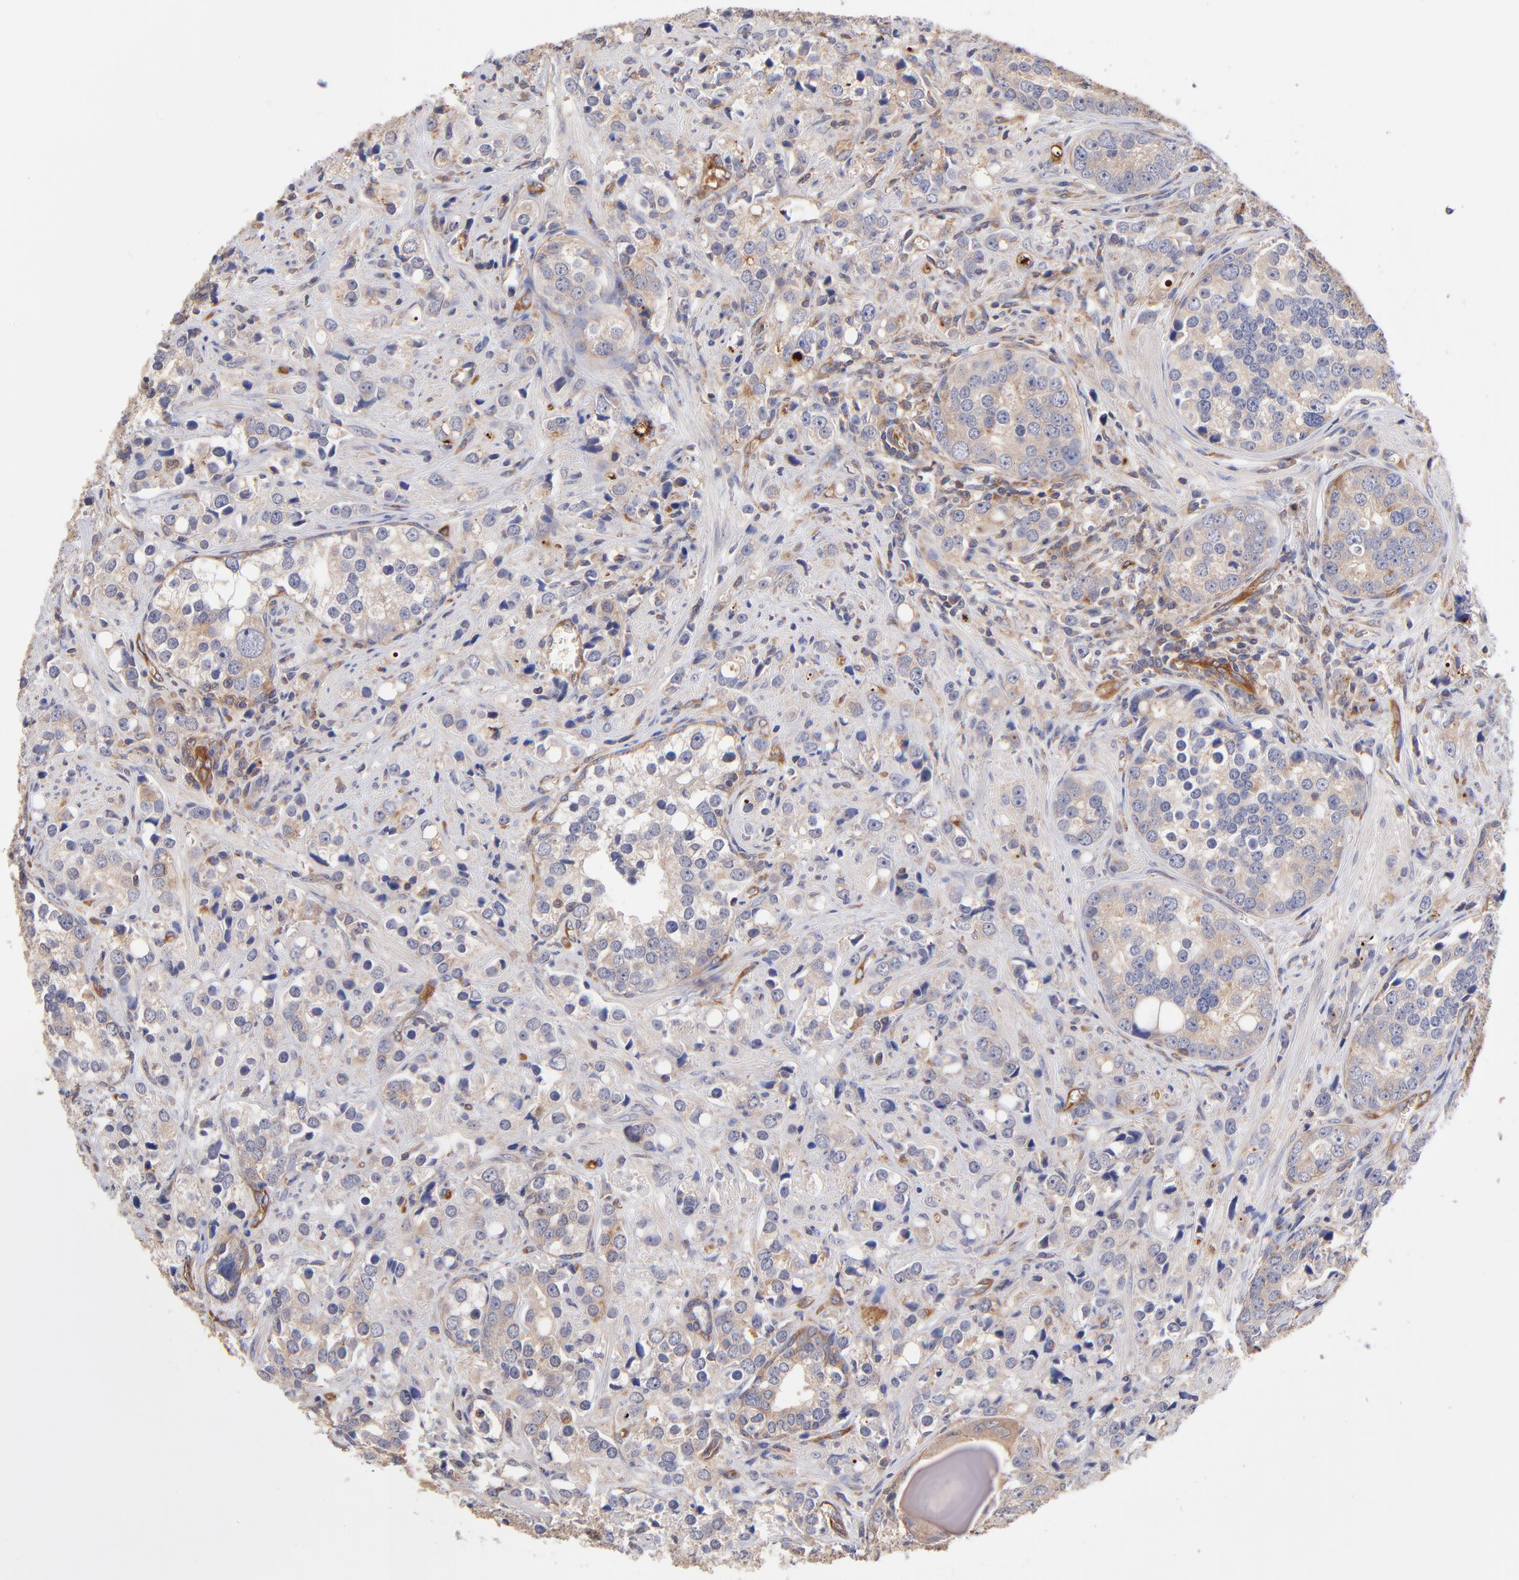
{"staining": {"intensity": "weak", "quantity": "25%-75%", "location": "cytoplasmic/membranous"}, "tissue": "prostate cancer", "cell_type": "Tumor cells", "image_type": "cancer", "snomed": [{"axis": "morphology", "description": "Adenocarcinoma, High grade"}, {"axis": "topography", "description": "Prostate"}], "caption": "IHC micrograph of neoplastic tissue: prostate high-grade adenocarcinoma stained using IHC reveals low levels of weak protein expression localized specifically in the cytoplasmic/membranous of tumor cells, appearing as a cytoplasmic/membranous brown color.", "gene": "ASB7", "patient": {"sex": "male", "age": 71}}